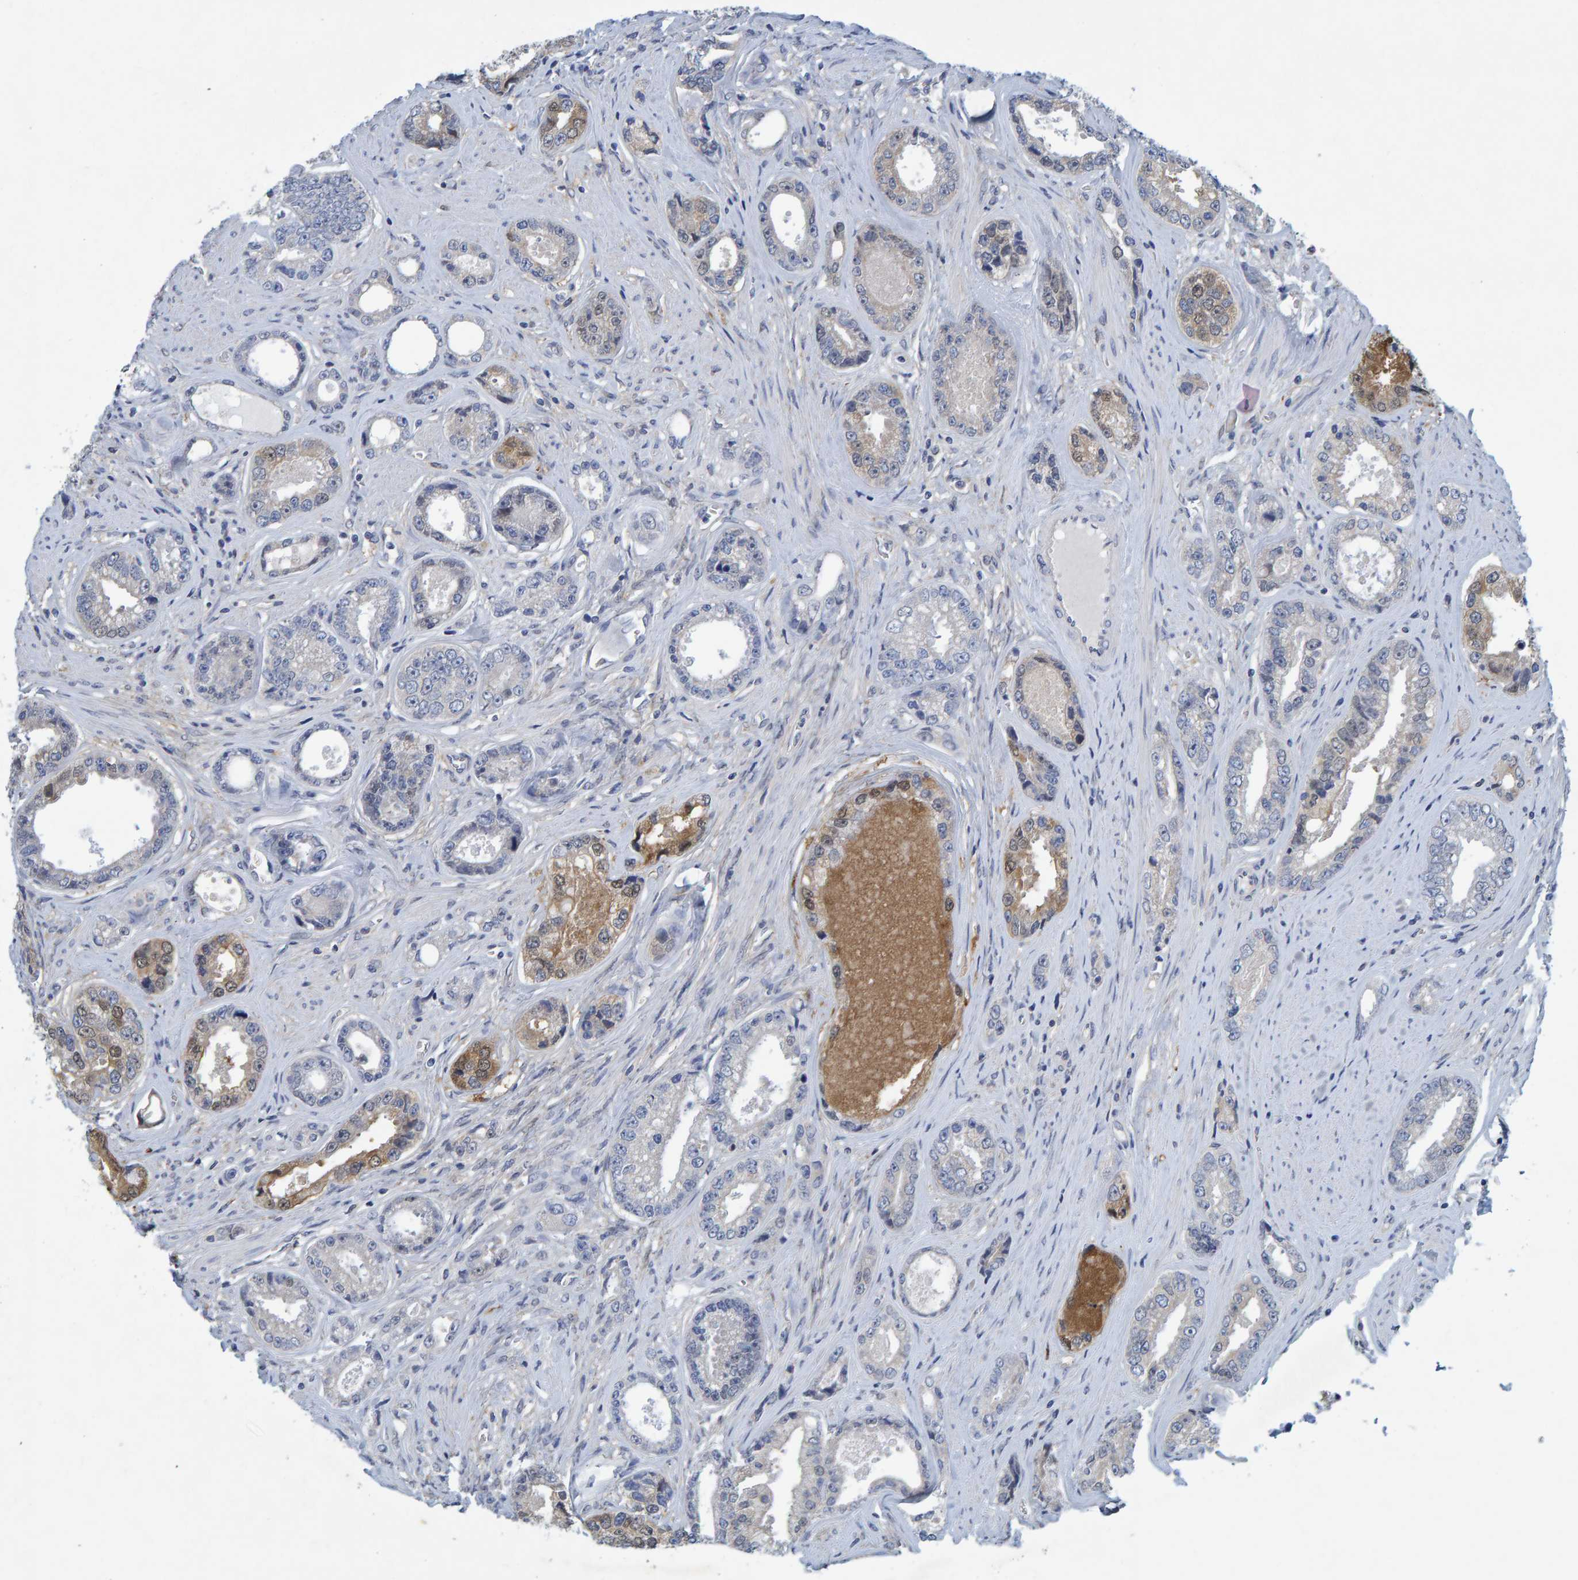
{"staining": {"intensity": "moderate", "quantity": "<25%", "location": "cytoplasmic/membranous,nuclear"}, "tissue": "prostate cancer", "cell_type": "Tumor cells", "image_type": "cancer", "snomed": [{"axis": "morphology", "description": "Adenocarcinoma, High grade"}, {"axis": "topography", "description": "Prostate"}], "caption": "Human prostate cancer (adenocarcinoma (high-grade)) stained with a protein marker reveals moderate staining in tumor cells.", "gene": "ALAD", "patient": {"sex": "male", "age": 61}}